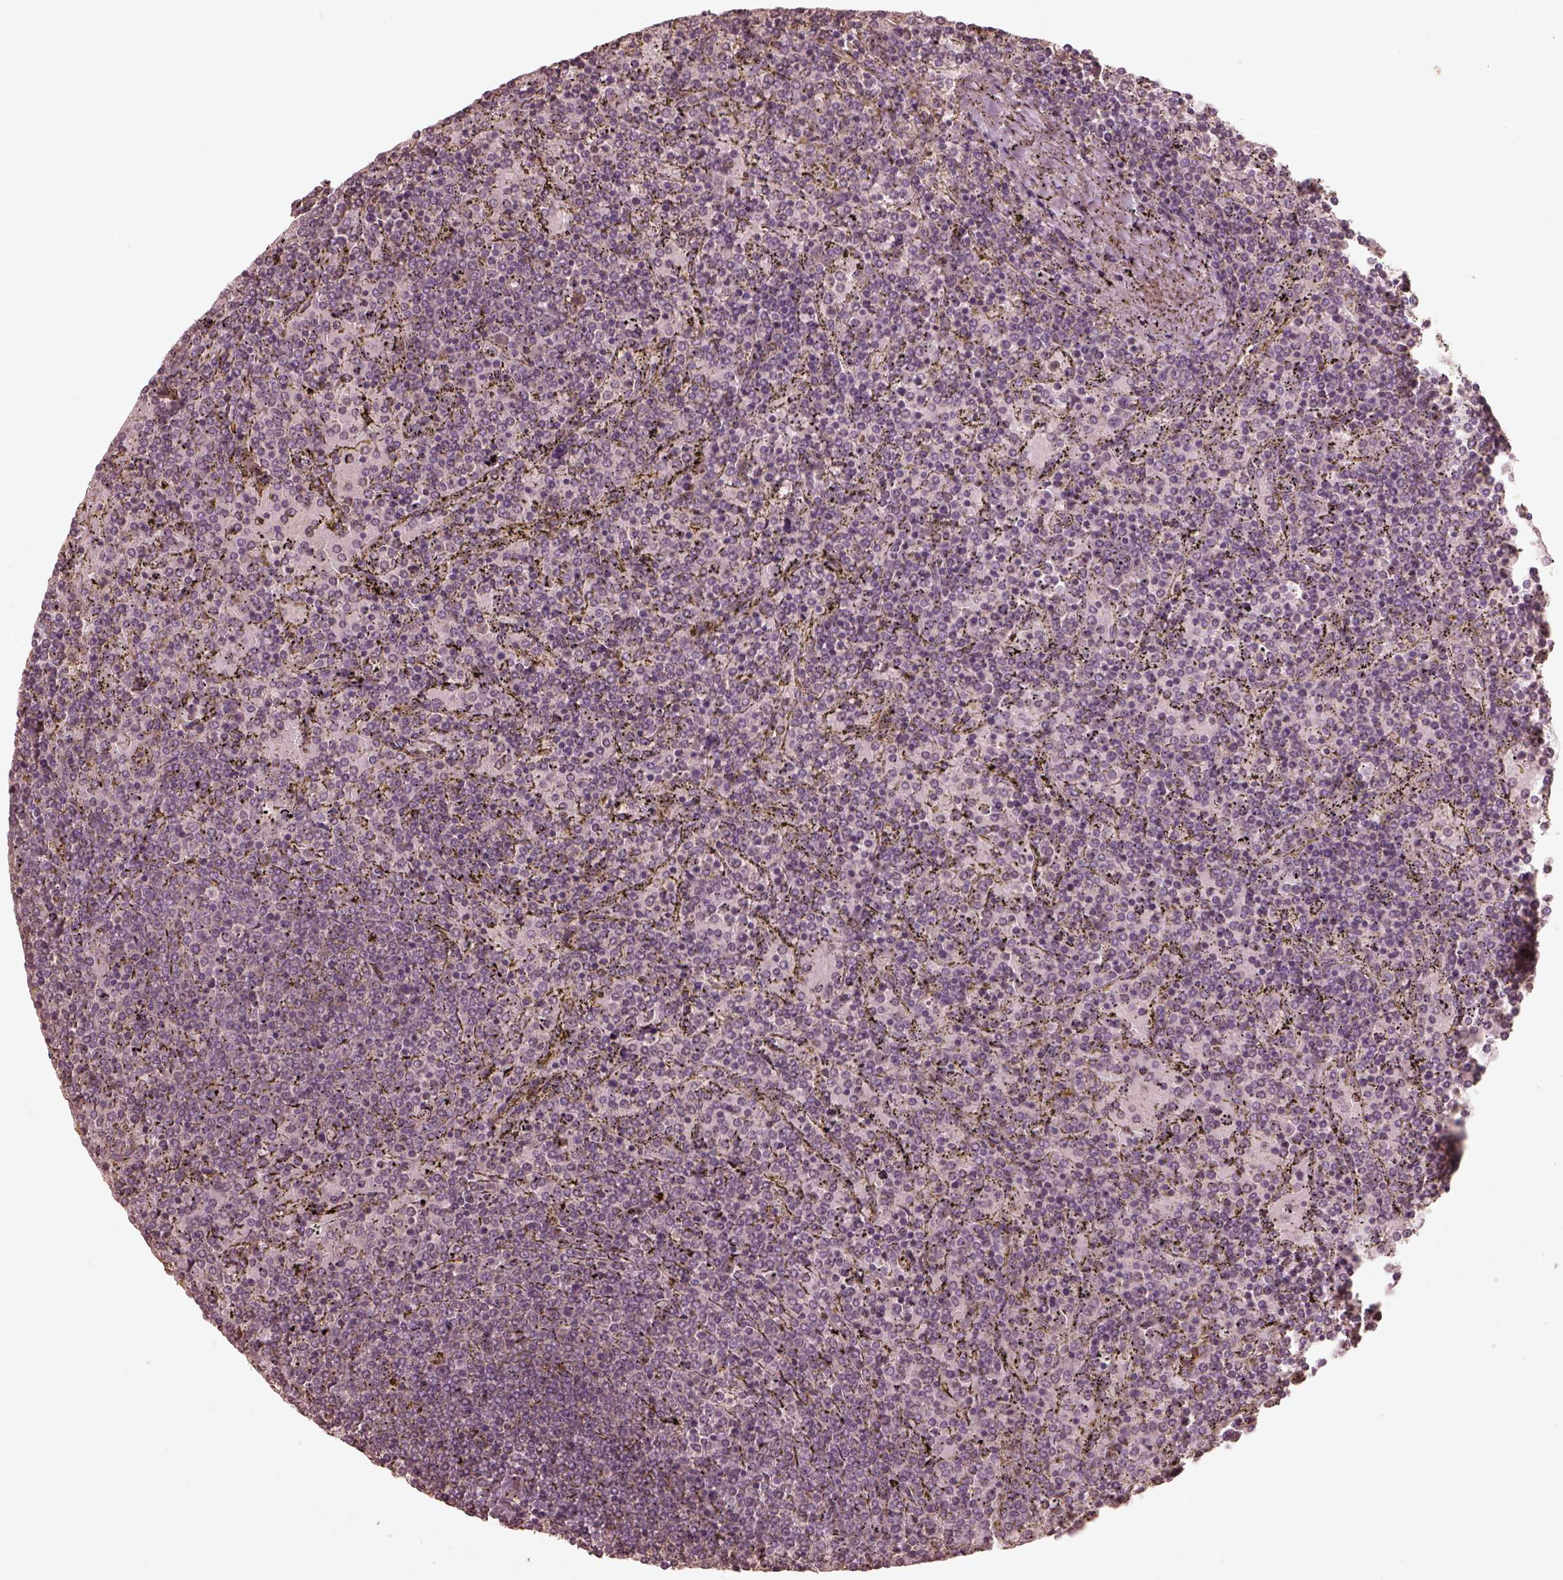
{"staining": {"intensity": "negative", "quantity": "none", "location": "none"}, "tissue": "lymphoma", "cell_type": "Tumor cells", "image_type": "cancer", "snomed": [{"axis": "morphology", "description": "Malignant lymphoma, non-Hodgkin's type, Low grade"}, {"axis": "topography", "description": "Spleen"}], "caption": "Immunohistochemical staining of human lymphoma demonstrates no significant expression in tumor cells.", "gene": "CALR3", "patient": {"sex": "female", "age": 77}}